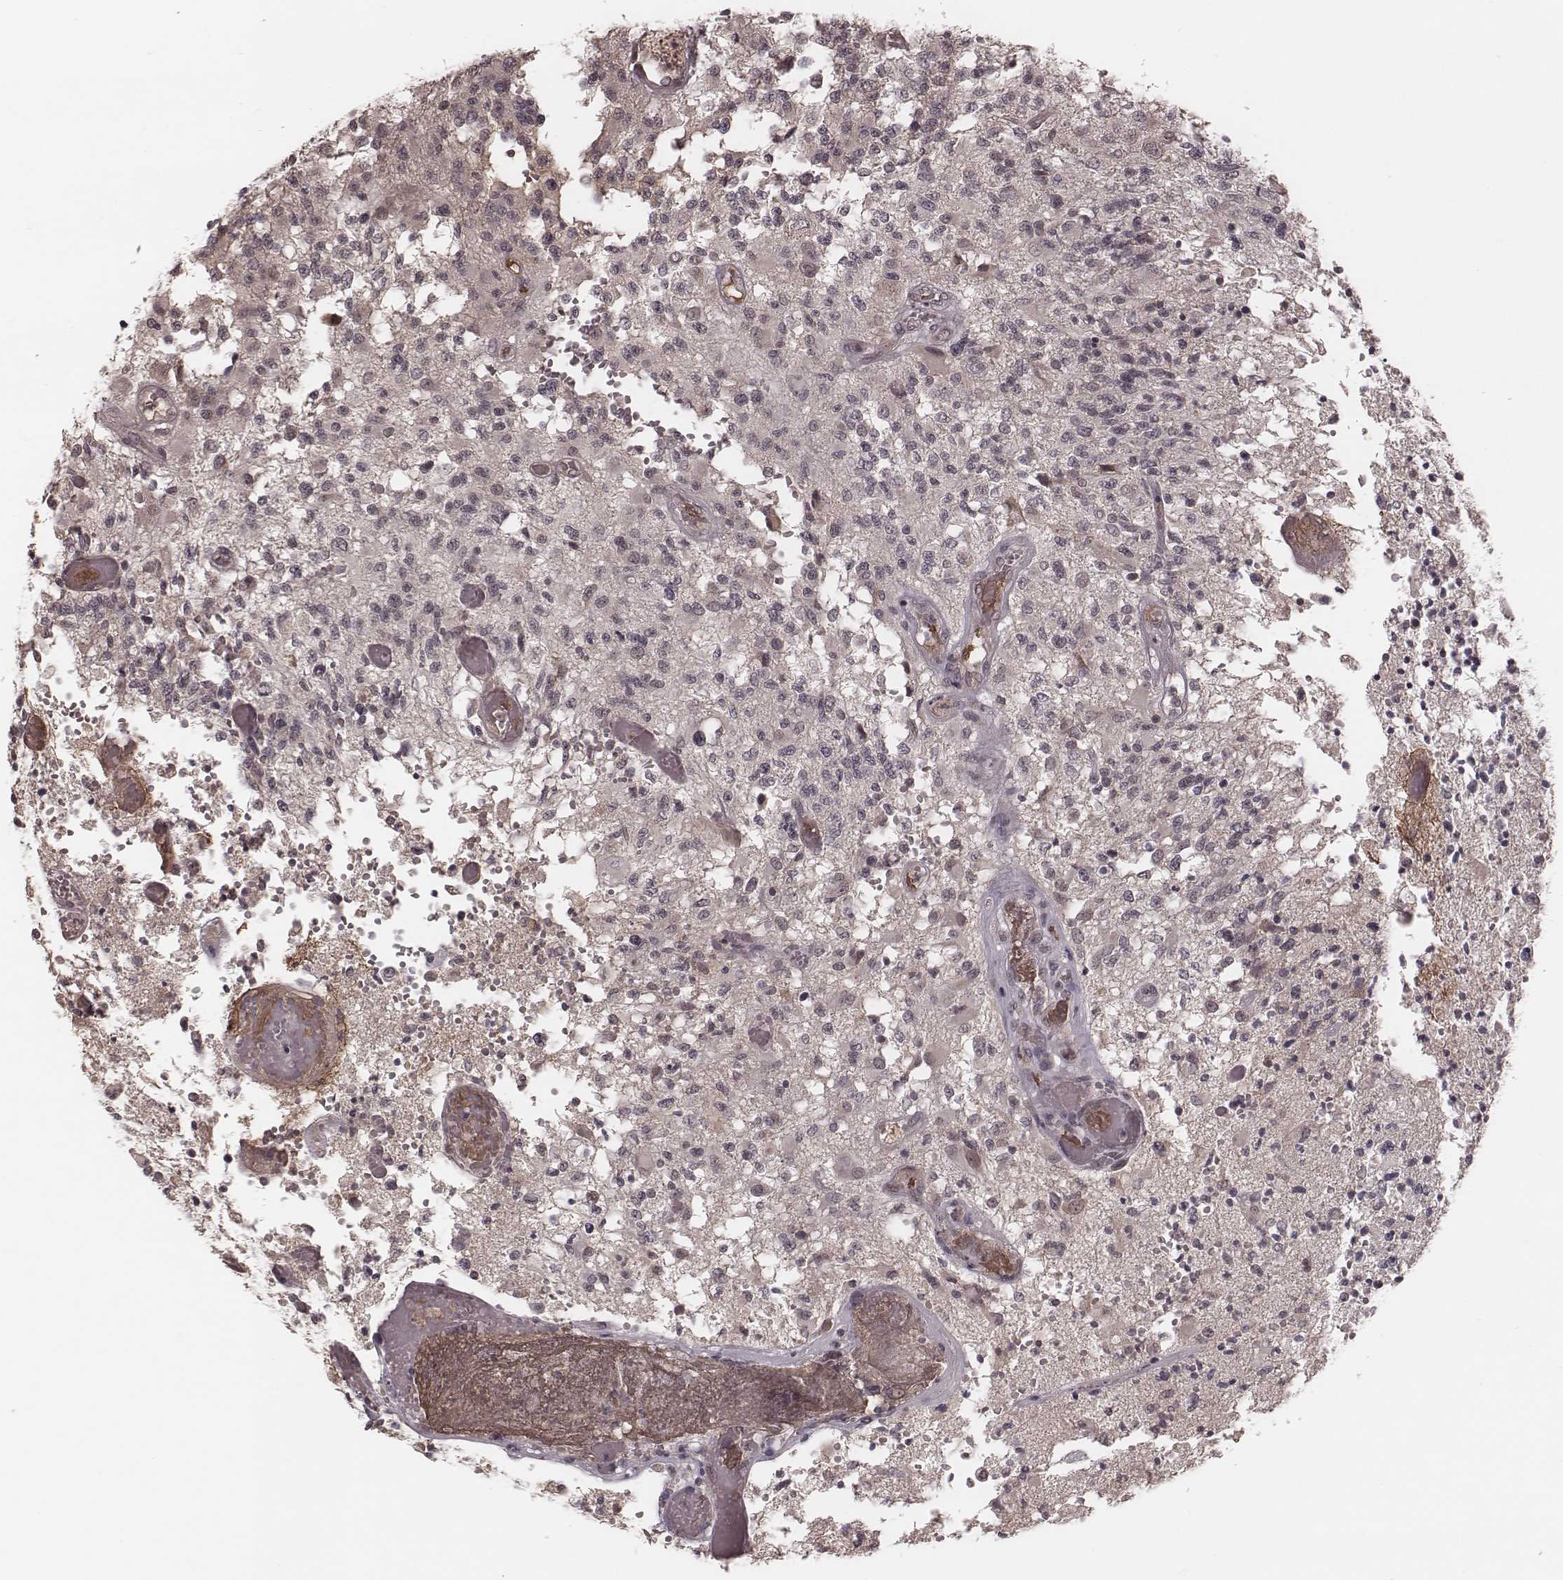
{"staining": {"intensity": "negative", "quantity": "none", "location": "none"}, "tissue": "glioma", "cell_type": "Tumor cells", "image_type": "cancer", "snomed": [{"axis": "morphology", "description": "Glioma, malignant, High grade"}, {"axis": "topography", "description": "Brain"}], "caption": "Glioma was stained to show a protein in brown. There is no significant staining in tumor cells.", "gene": "IL5", "patient": {"sex": "female", "age": 63}}